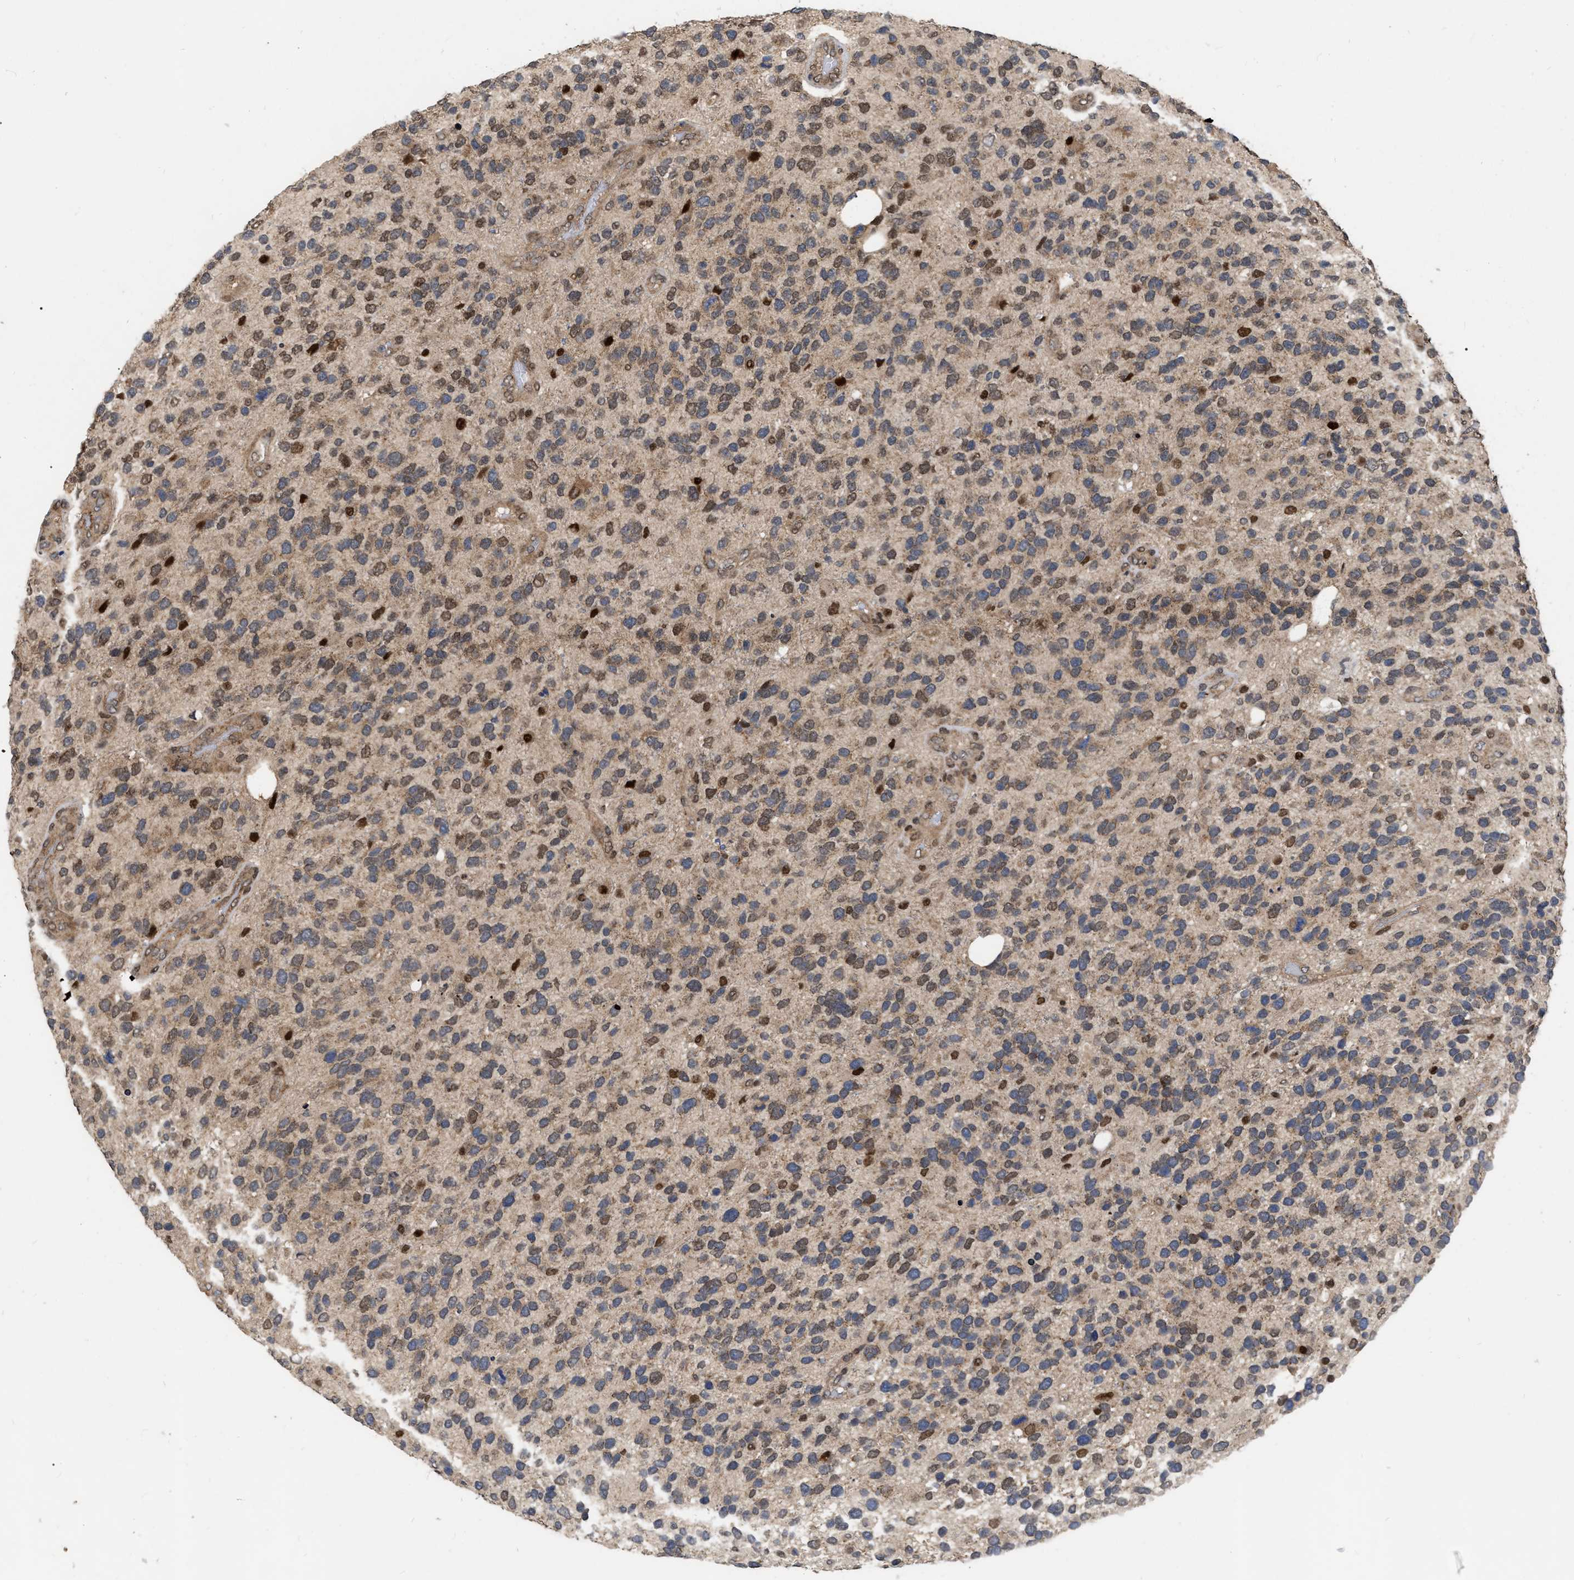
{"staining": {"intensity": "moderate", "quantity": "25%-75%", "location": "nuclear"}, "tissue": "glioma", "cell_type": "Tumor cells", "image_type": "cancer", "snomed": [{"axis": "morphology", "description": "Glioma, malignant, High grade"}, {"axis": "topography", "description": "Brain"}], "caption": "Protein expression analysis of human malignant high-grade glioma reveals moderate nuclear staining in approximately 25%-75% of tumor cells.", "gene": "MDM4", "patient": {"sex": "female", "age": 58}}